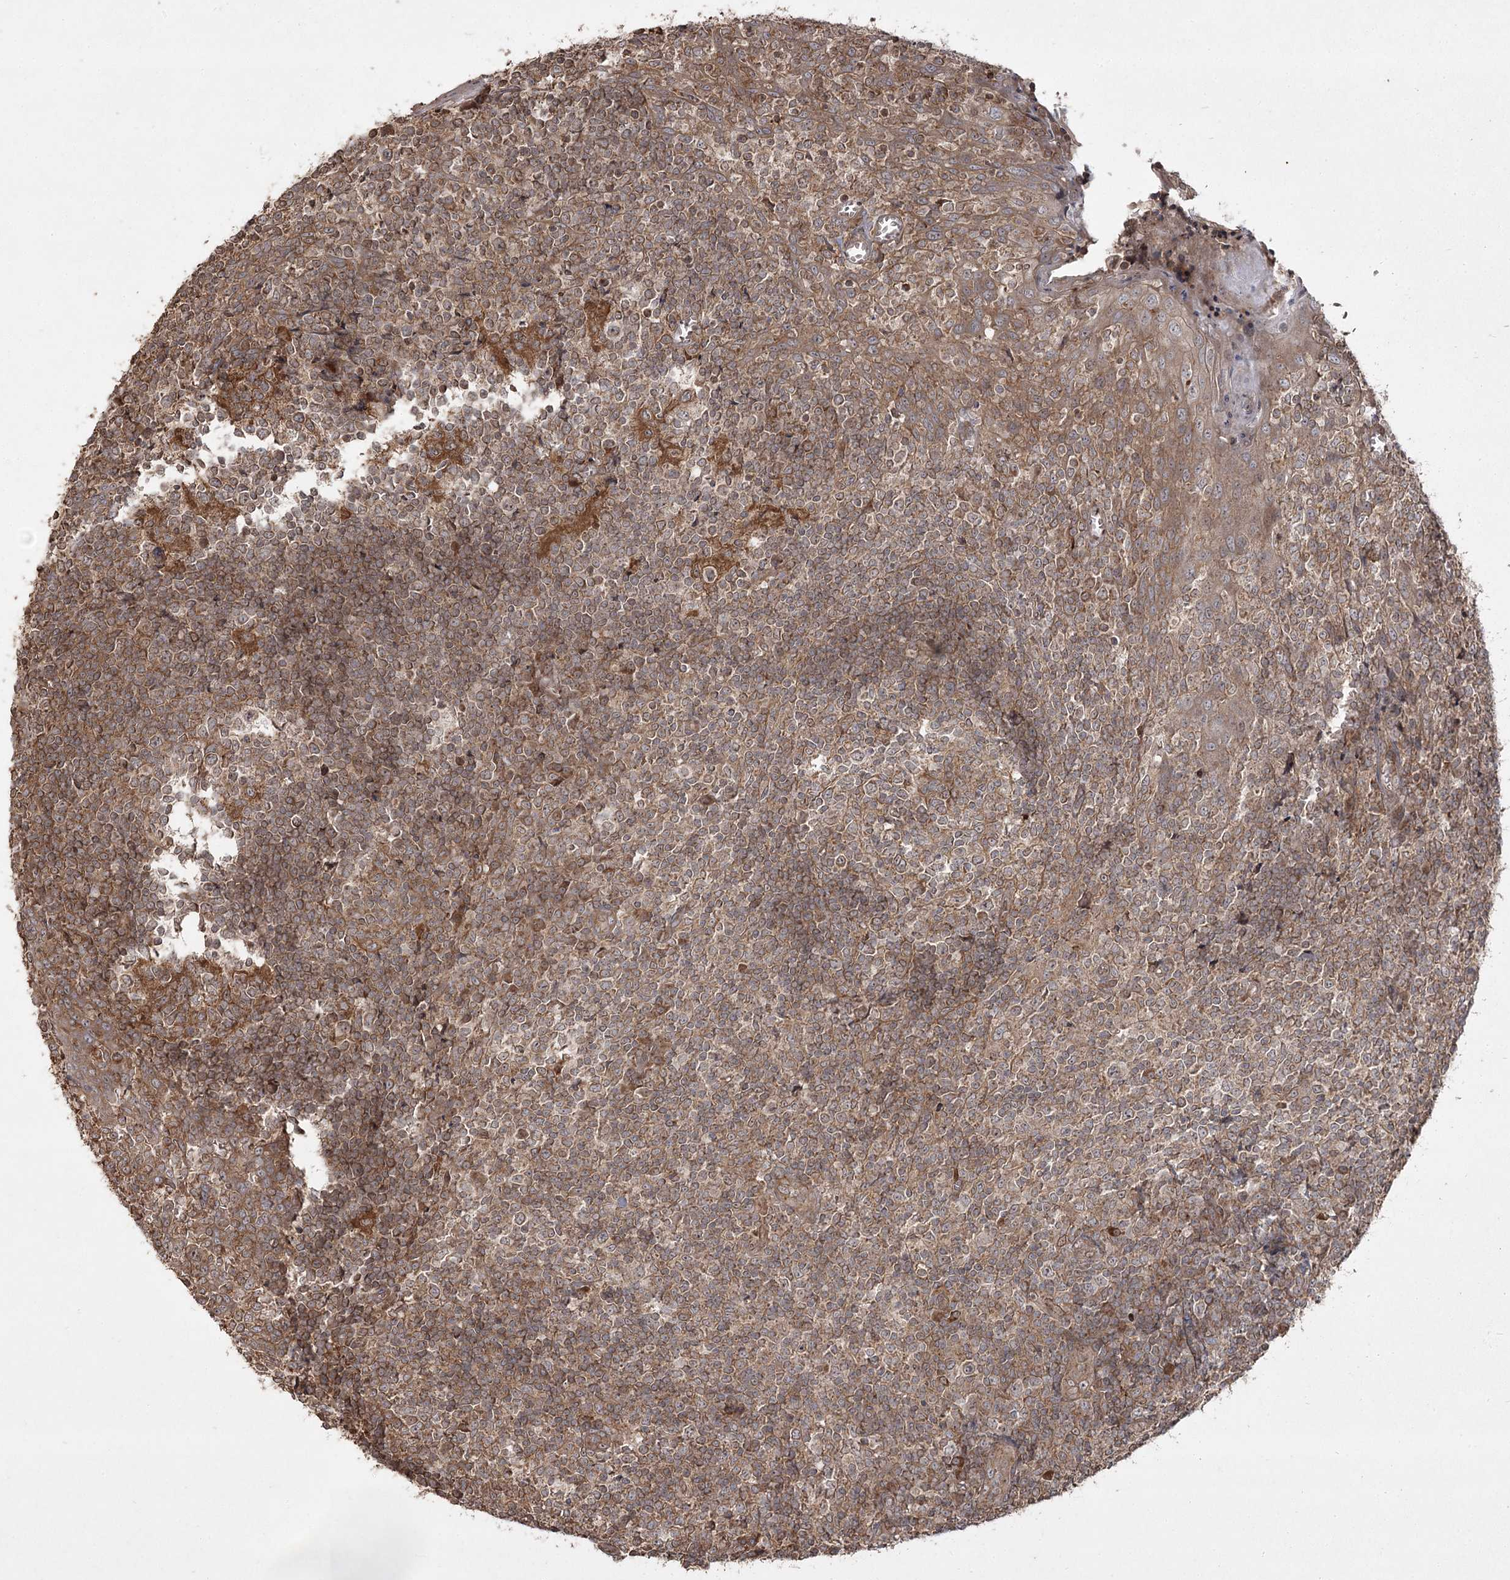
{"staining": {"intensity": "moderate", "quantity": ">75%", "location": "cytoplasmic/membranous"}, "tissue": "tonsil", "cell_type": "Germinal center cells", "image_type": "normal", "snomed": [{"axis": "morphology", "description": "Normal tissue, NOS"}, {"axis": "topography", "description": "Tonsil"}], "caption": "Immunohistochemistry image of benign tonsil stained for a protein (brown), which displays medium levels of moderate cytoplasmic/membranous staining in approximately >75% of germinal center cells.", "gene": "CPLANE1", "patient": {"sex": "female", "age": 19}}